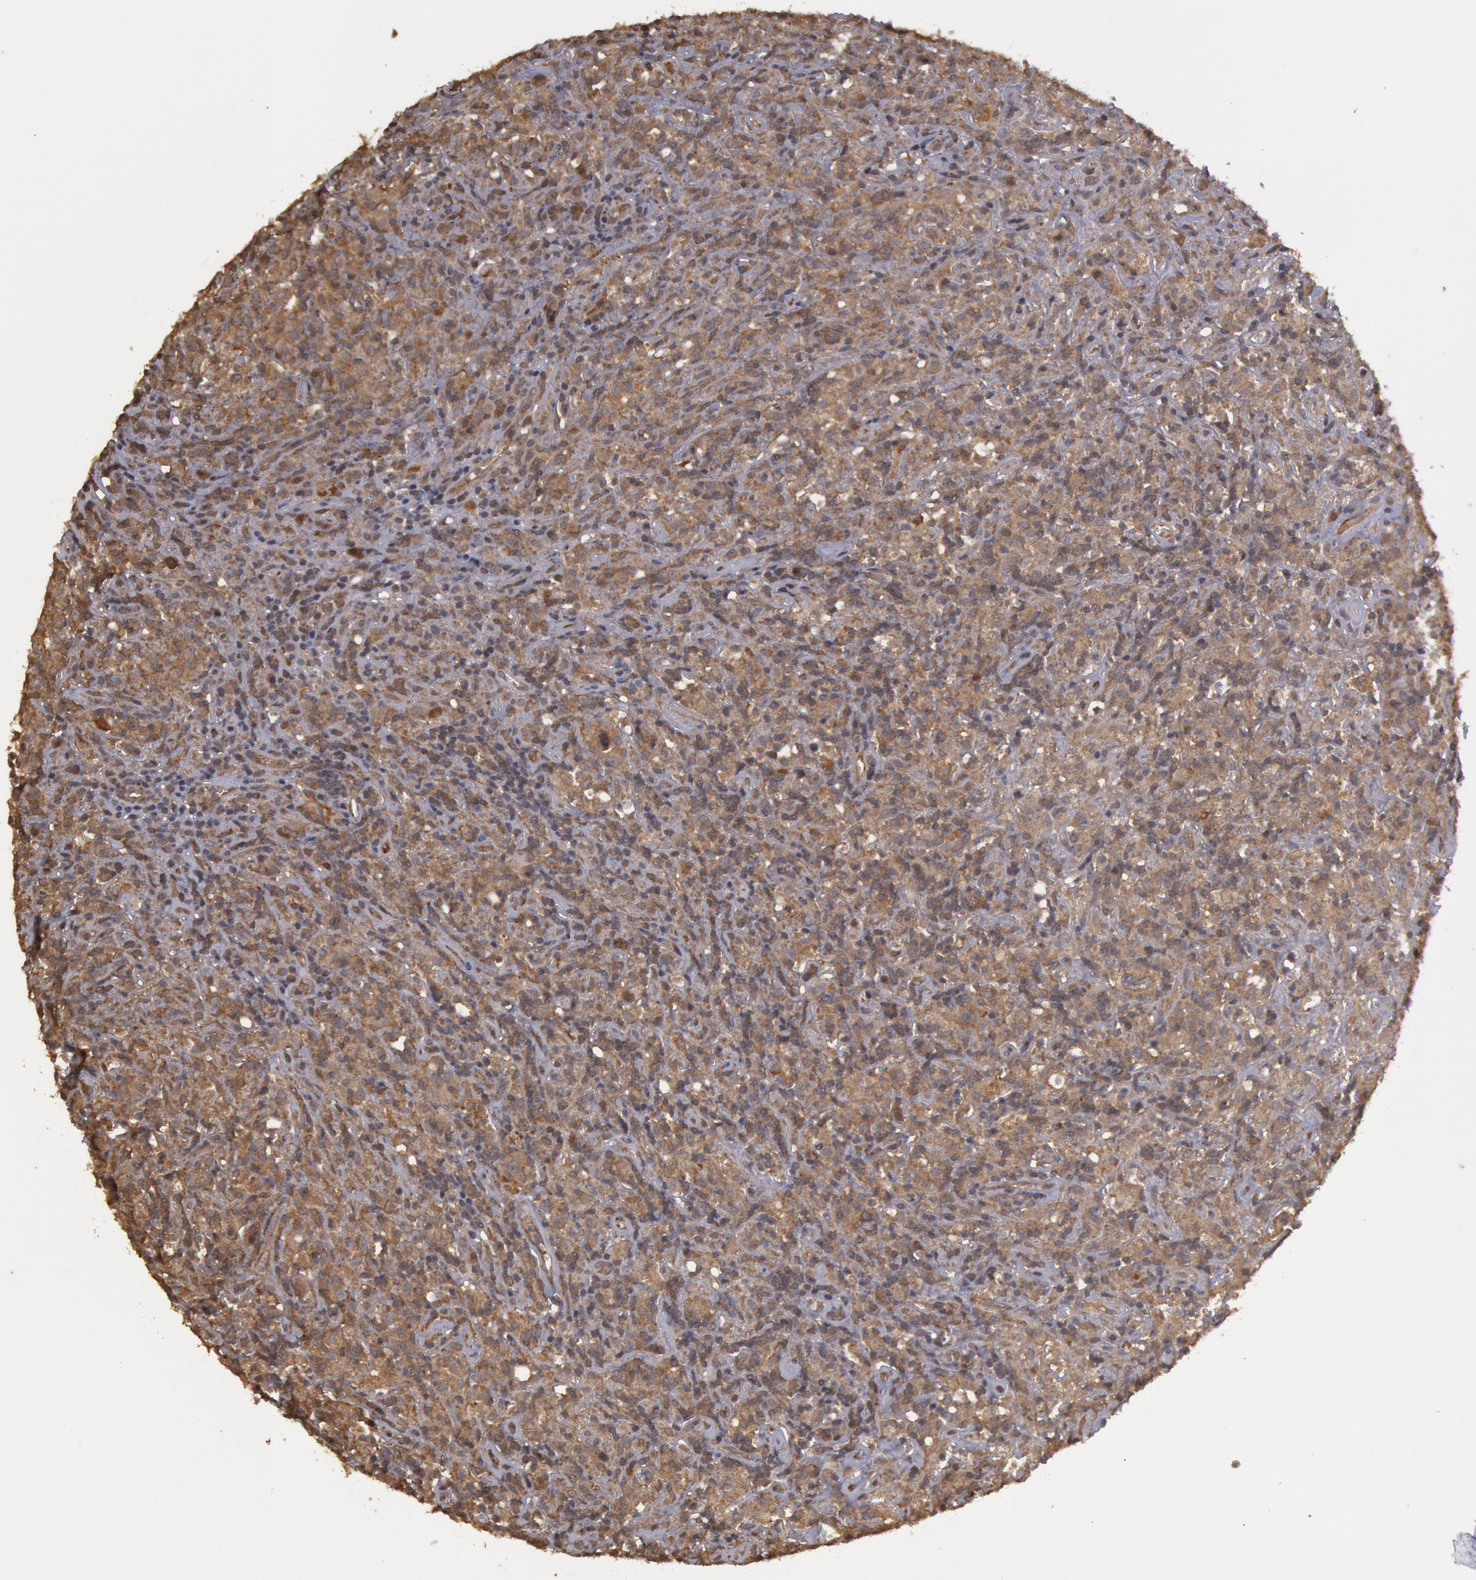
{"staining": {"intensity": "moderate", "quantity": ">75%", "location": "cytoplasmic/membranous"}, "tissue": "lymphoma", "cell_type": "Tumor cells", "image_type": "cancer", "snomed": [{"axis": "morphology", "description": "Hodgkin's disease, NOS"}, {"axis": "topography", "description": "Lymph node"}], "caption": "Lymphoma stained with a protein marker demonstrates moderate staining in tumor cells.", "gene": "USP14", "patient": {"sex": "male", "age": 46}}